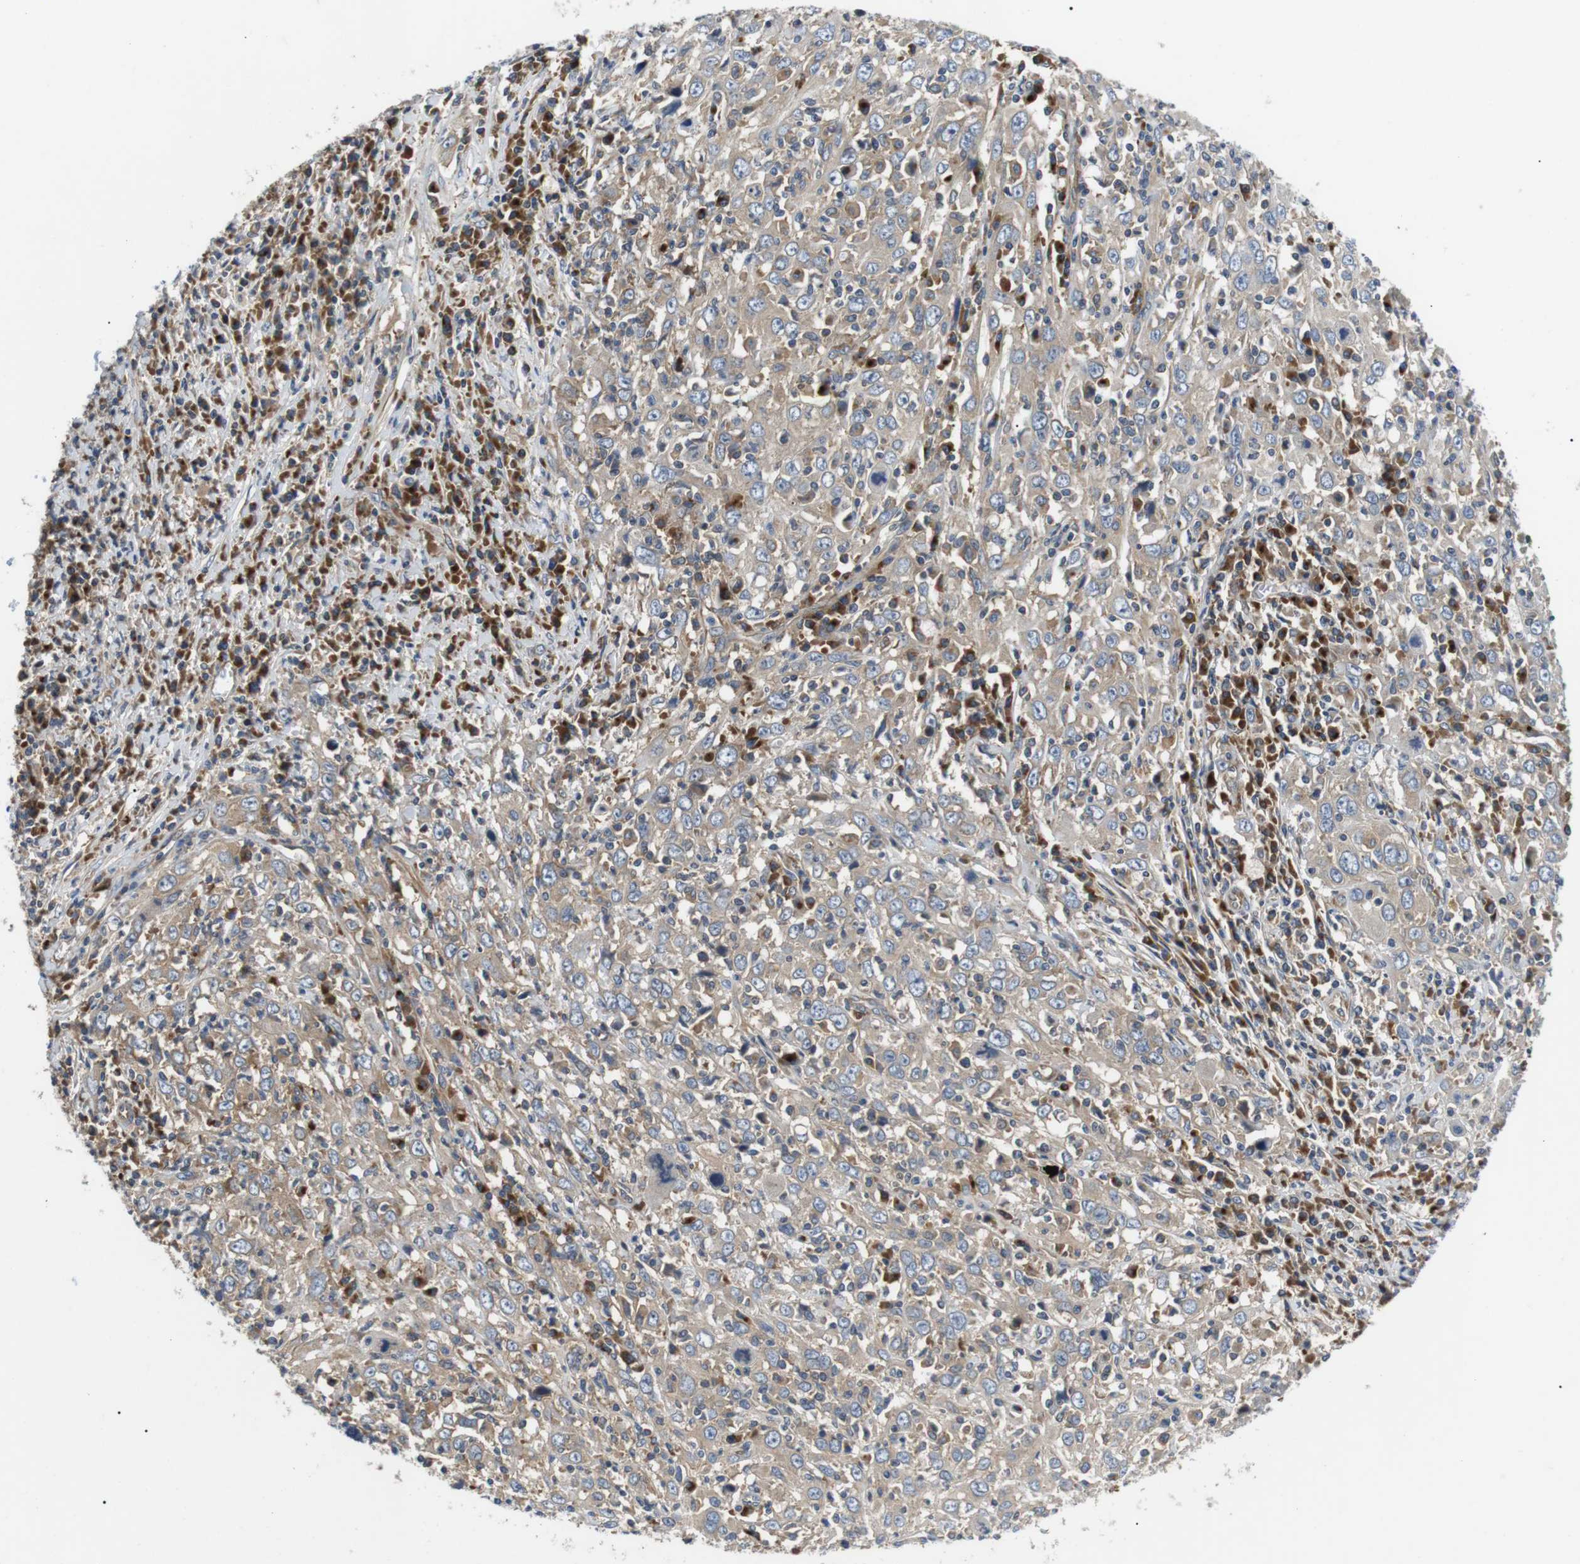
{"staining": {"intensity": "weak", "quantity": "<25%", "location": "cytoplasmic/membranous"}, "tissue": "cervical cancer", "cell_type": "Tumor cells", "image_type": "cancer", "snomed": [{"axis": "morphology", "description": "Squamous cell carcinoma, NOS"}, {"axis": "topography", "description": "Cervix"}], "caption": "IHC of human cervical squamous cell carcinoma demonstrates no expression in tumor cells.", "gene": "DIPK1A", "patient": {"sex": "female", "age": 46}}